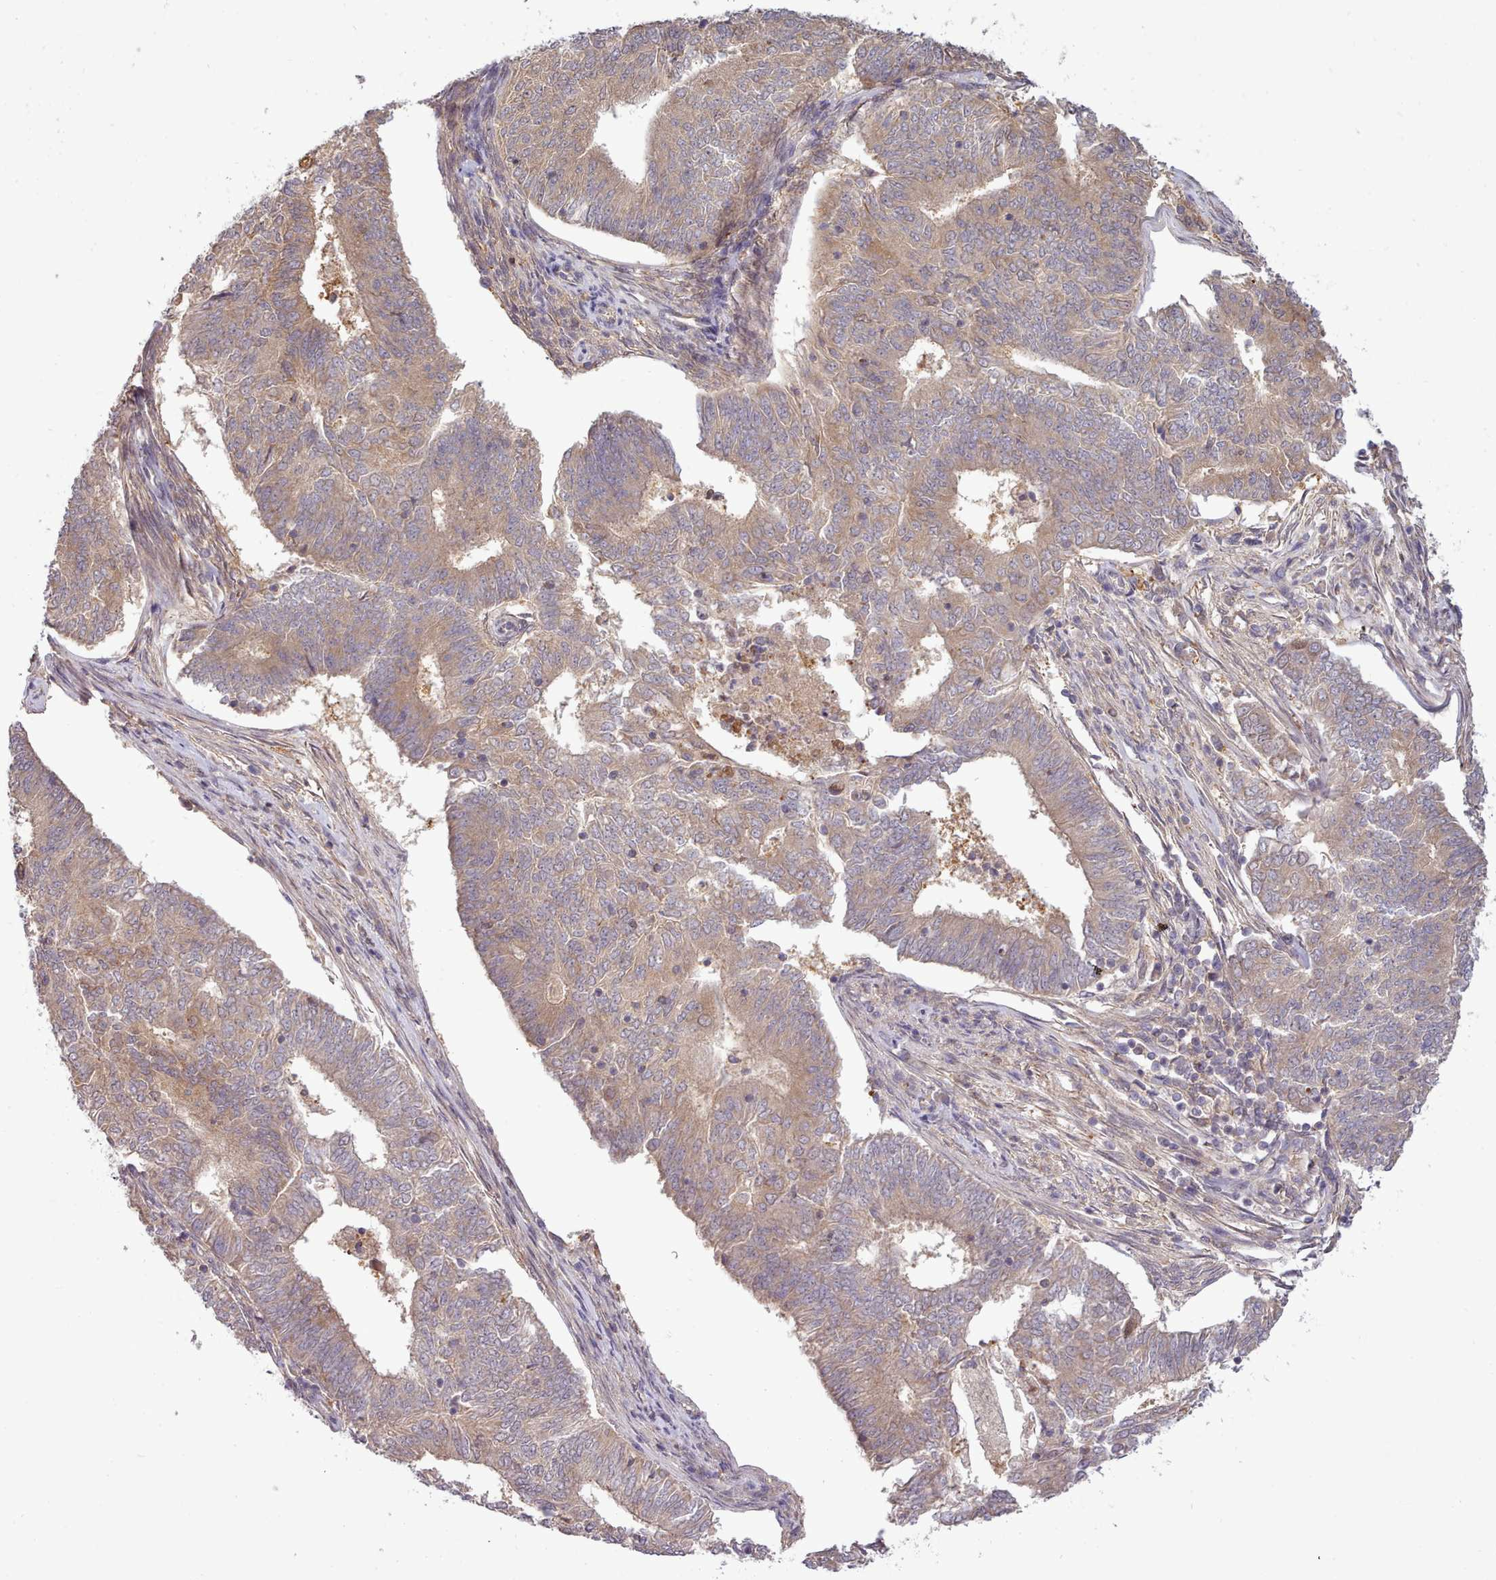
{"staining": {"intensity": "moderate", "quantity": ">75%", "location": "cytoplasmic/membranous"}, "tissue": "endometrial cancer", "cell_type": "Tumor cells", "image_type": "cancer", "snomed": [{"axis": "morphology", "description": "Adenocarcinoma, NOS"}, {"axis": "topography", "description": "Endometrium"}], "caption": "IHC photomicrograph of human adenocarcinoma (endometrial) stained for a protein (brown), which reveals medium levels of moderate cytoplasmic/membranous positivity in about >75% of tumor cells.", "gene": "ARL17A", "patient": {"sex": "female", "age": 62}}